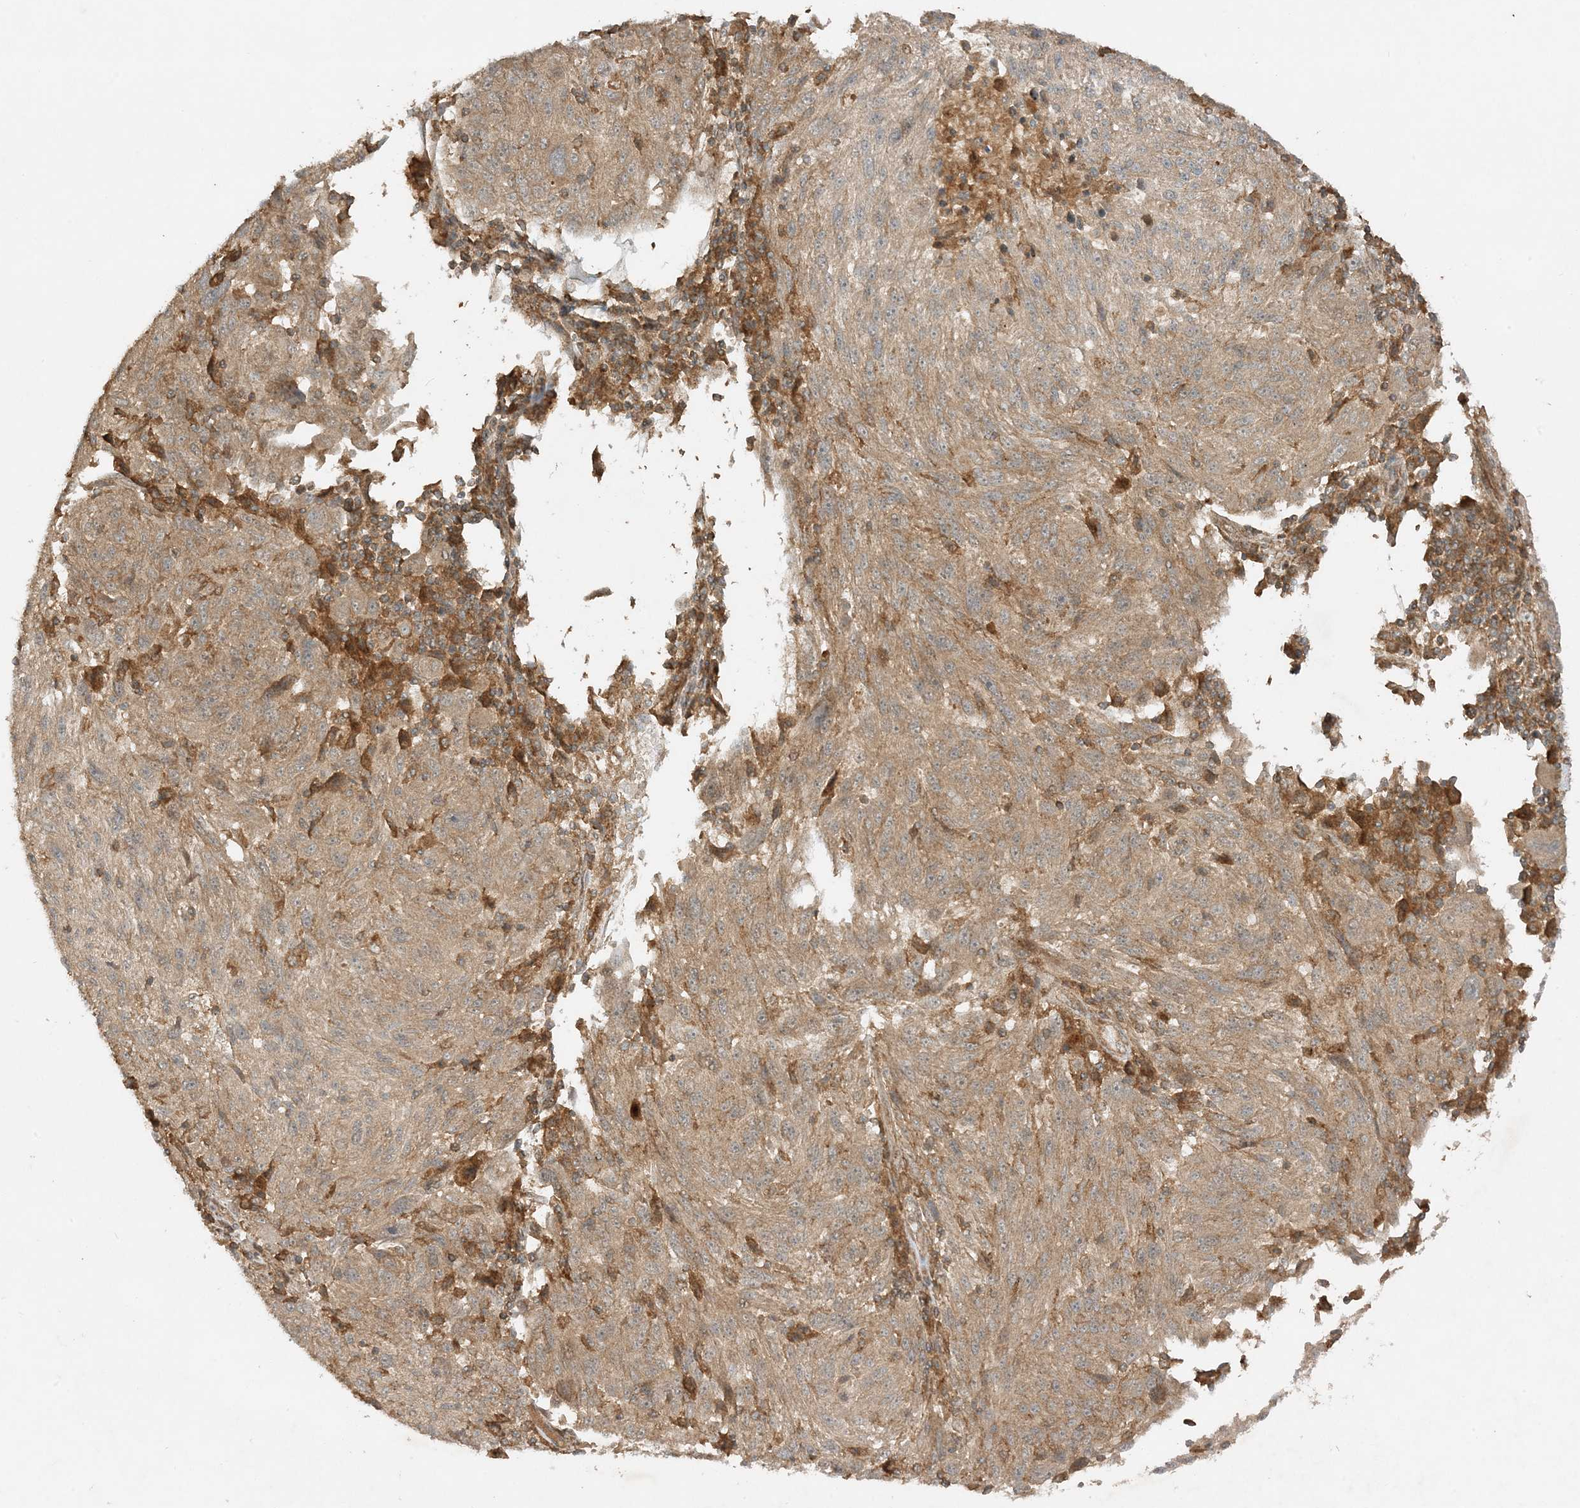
{"staining": {"intensity": "weak", "quantity": ">75%", "location": "cytoplasmic/membranous"}, "tissue": "melanoma", "cell_type": "Tumor cells", "image_type": "cancer", "snomed": [{"axis": "morphology", "description": "Malignant melanoma, NOS"}, {"axis": "topography", "description": "Skin"}], "caption": "Melanoma was stained to show a protein in brown. There is low levels of weak cytoplasmic/membranous expression in approximately >75% of tumor cells. (DAB (3,3'-diaminobenzidine) IHC with brightfield microscopy, high magnification).", "gene": "XRN1", "patient": {"sex": "male", "age": 53}}